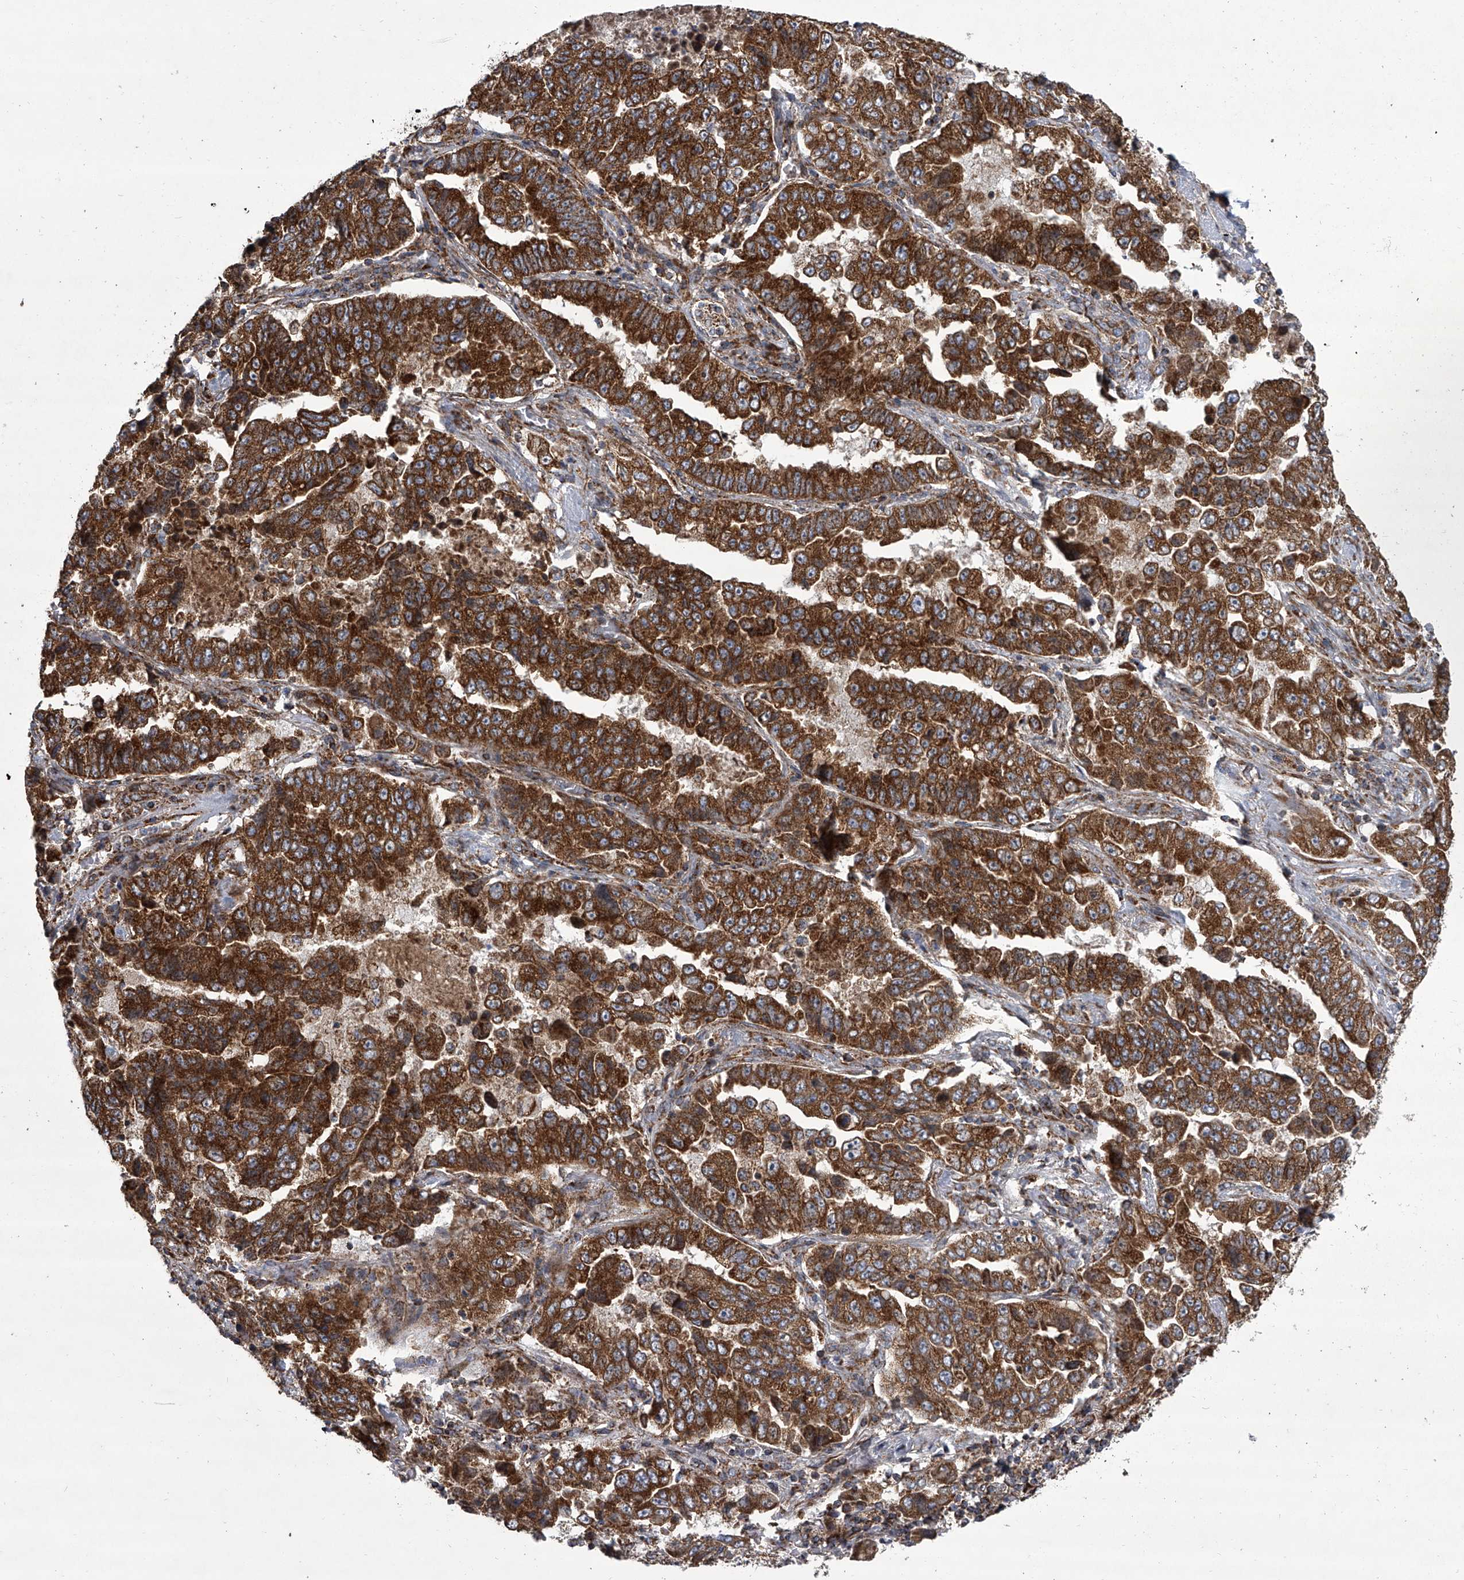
{"staining": {"intensity": "strong", "quantity": ">75%", "location": "cytoplasmic/membranous"}, "tissue": "lung cancer", "cell_type": "Tumor cells", "image_type": "cancer", "snomed": [{"axis": "morphology", "description": "Adenocarcinoma, NOS"}, {"axis": "topography", "description": "Lung"}], "caption": "An image of lung cancer stained for a protein exhibits strong cytoplasmic/membranous brown staining in tumor cells. (DAB IHC, brown staining for protein, blue staining for nuclei).", "gene": "ZC3H15", "patient": {"sex": "female", "age": 51}}